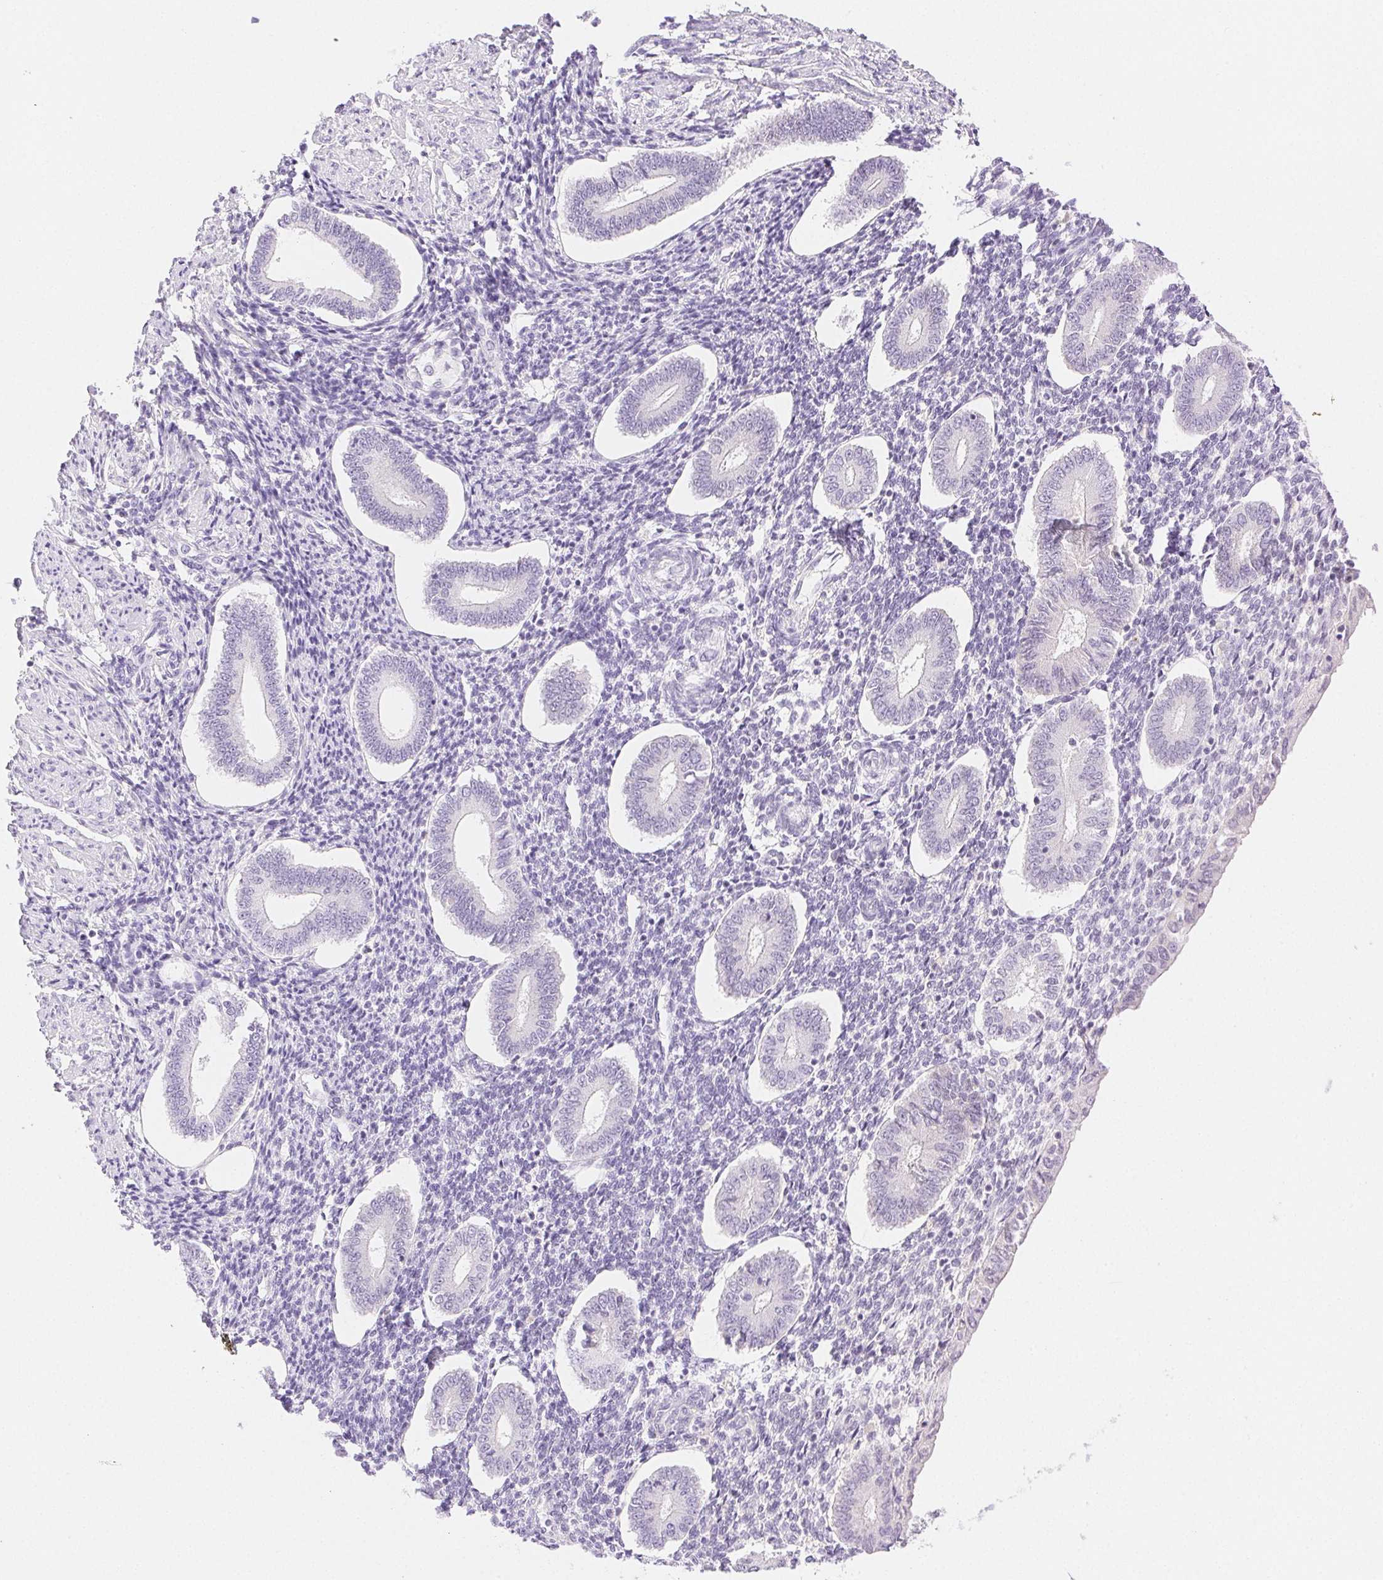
{"staining": {"intensity": "negative", "quantity": "none", "location": "none"}, "tissue": "endometrium", "cell_type": "Cells in endometrial stroma", "image_type": "normal", "snomed": [{"axis": "morphology", "description": "Normal tissue, NOS"}, {"axis": "topography", "description": "Endometrium"}], "caption": "Immunohistochemical staining of normal endometrium displays no significant staining in cells in endometrial stroma.", "gene": "SPACA4", "patient": {"sex": "female", "age": 40}}